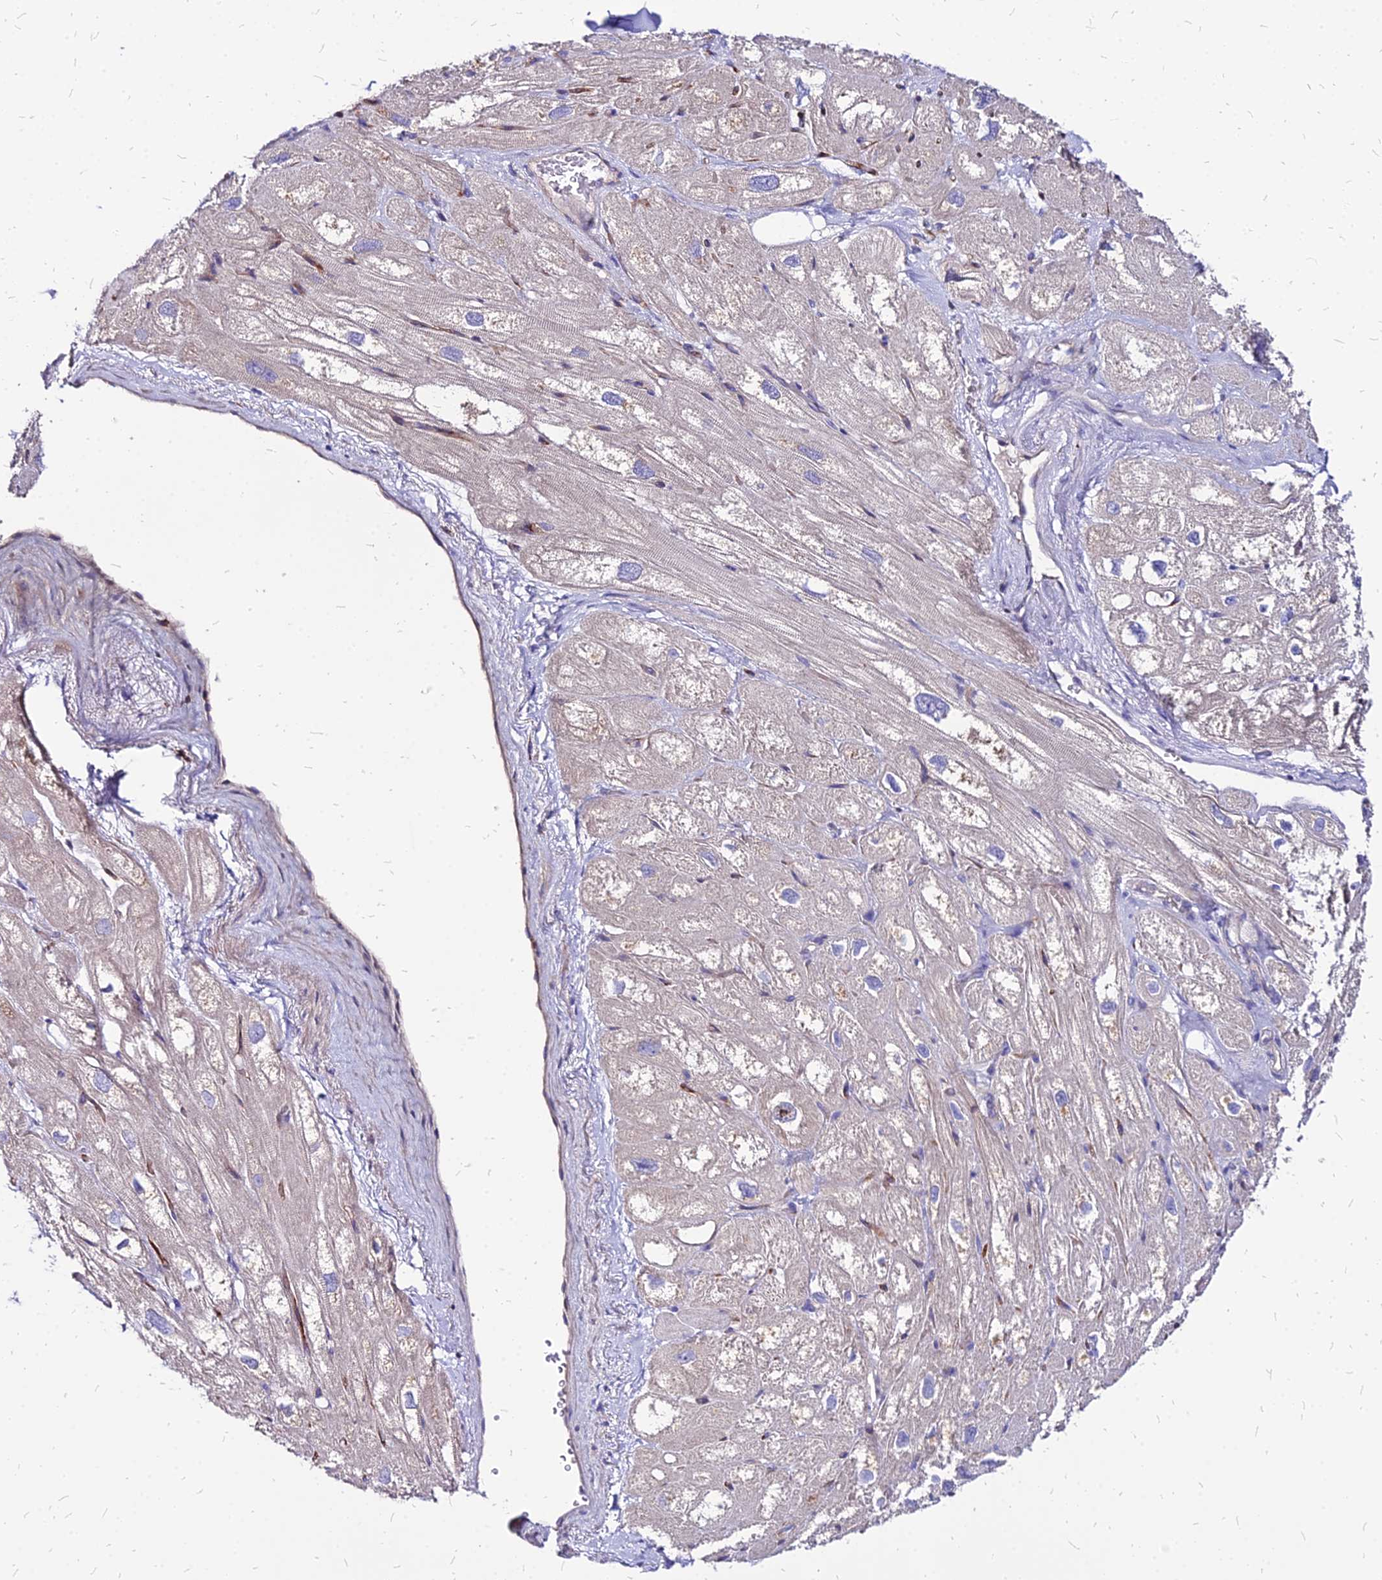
{"staining": {"intensity": "weak", "quantity": "25%-75%", "location": "cytoplasmic/membranous"}, "tissue": "heart muscle", "cell_type": "Cardiomyocytes", "image_type": "normal", "snomed": [{"axis": "morphology", "description": "Normal tissue, NOS"}, {"axis": "topography", "description": "Heart"}], "caption": "IHC (DAB) staining of unremarkable human heart muscle demonstrates weak cytoplasmic/membranous protein positivity in about 25%-75% of cardiomyocytes. The staining is performed using DAB (3,3'-diaminobenzidine) brown chromogen to label protein expression. The nuclei are counter-stained blue using hematoxylin.", "gene": "COMMD10", "patient": {"sex": "male", "age": 50}}